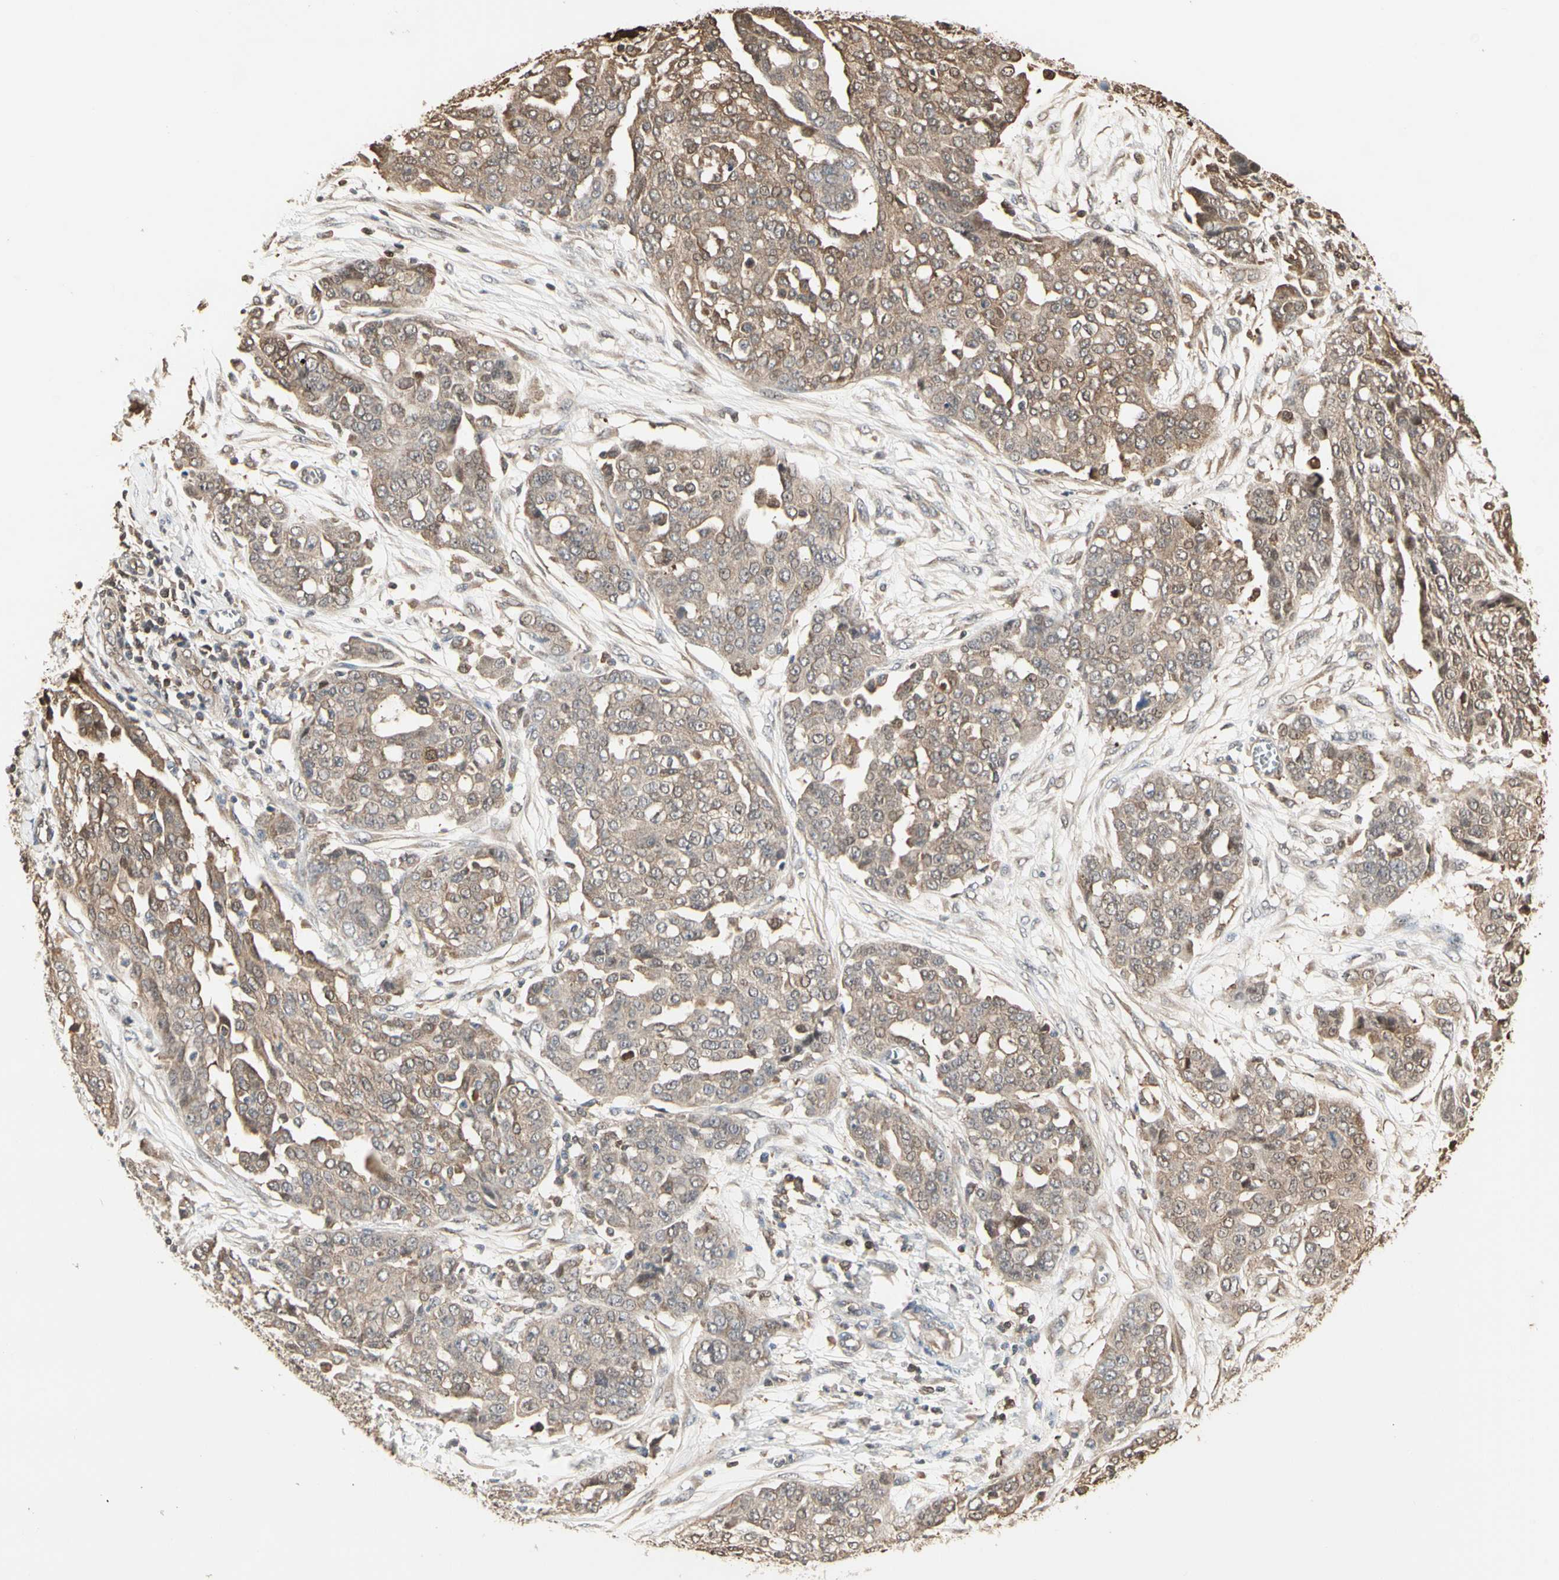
{"staining": {"intensity": "moderate", "quantity": ">75%", "location": "cytoplasmic/membranous,nuclear"}, "tissue": "ovarian cancer", "cell_type": "Tumor cells", "image_type": "cancer", "snomed": [{"axis": "morphology", "description": "Cystadenocarcinoma, serous, NOS"}, {"axis": "topography", "description": "Soft tissue"}, {"axis": "topography", "description": "Ovary"}], "caption": "Serous cystadenocarcinoma (ovarian) stained with a protein marker shows moderate staining in tumor cells.", "gene": "DRG2", "patient": {"sex": "female", "age": 57}}